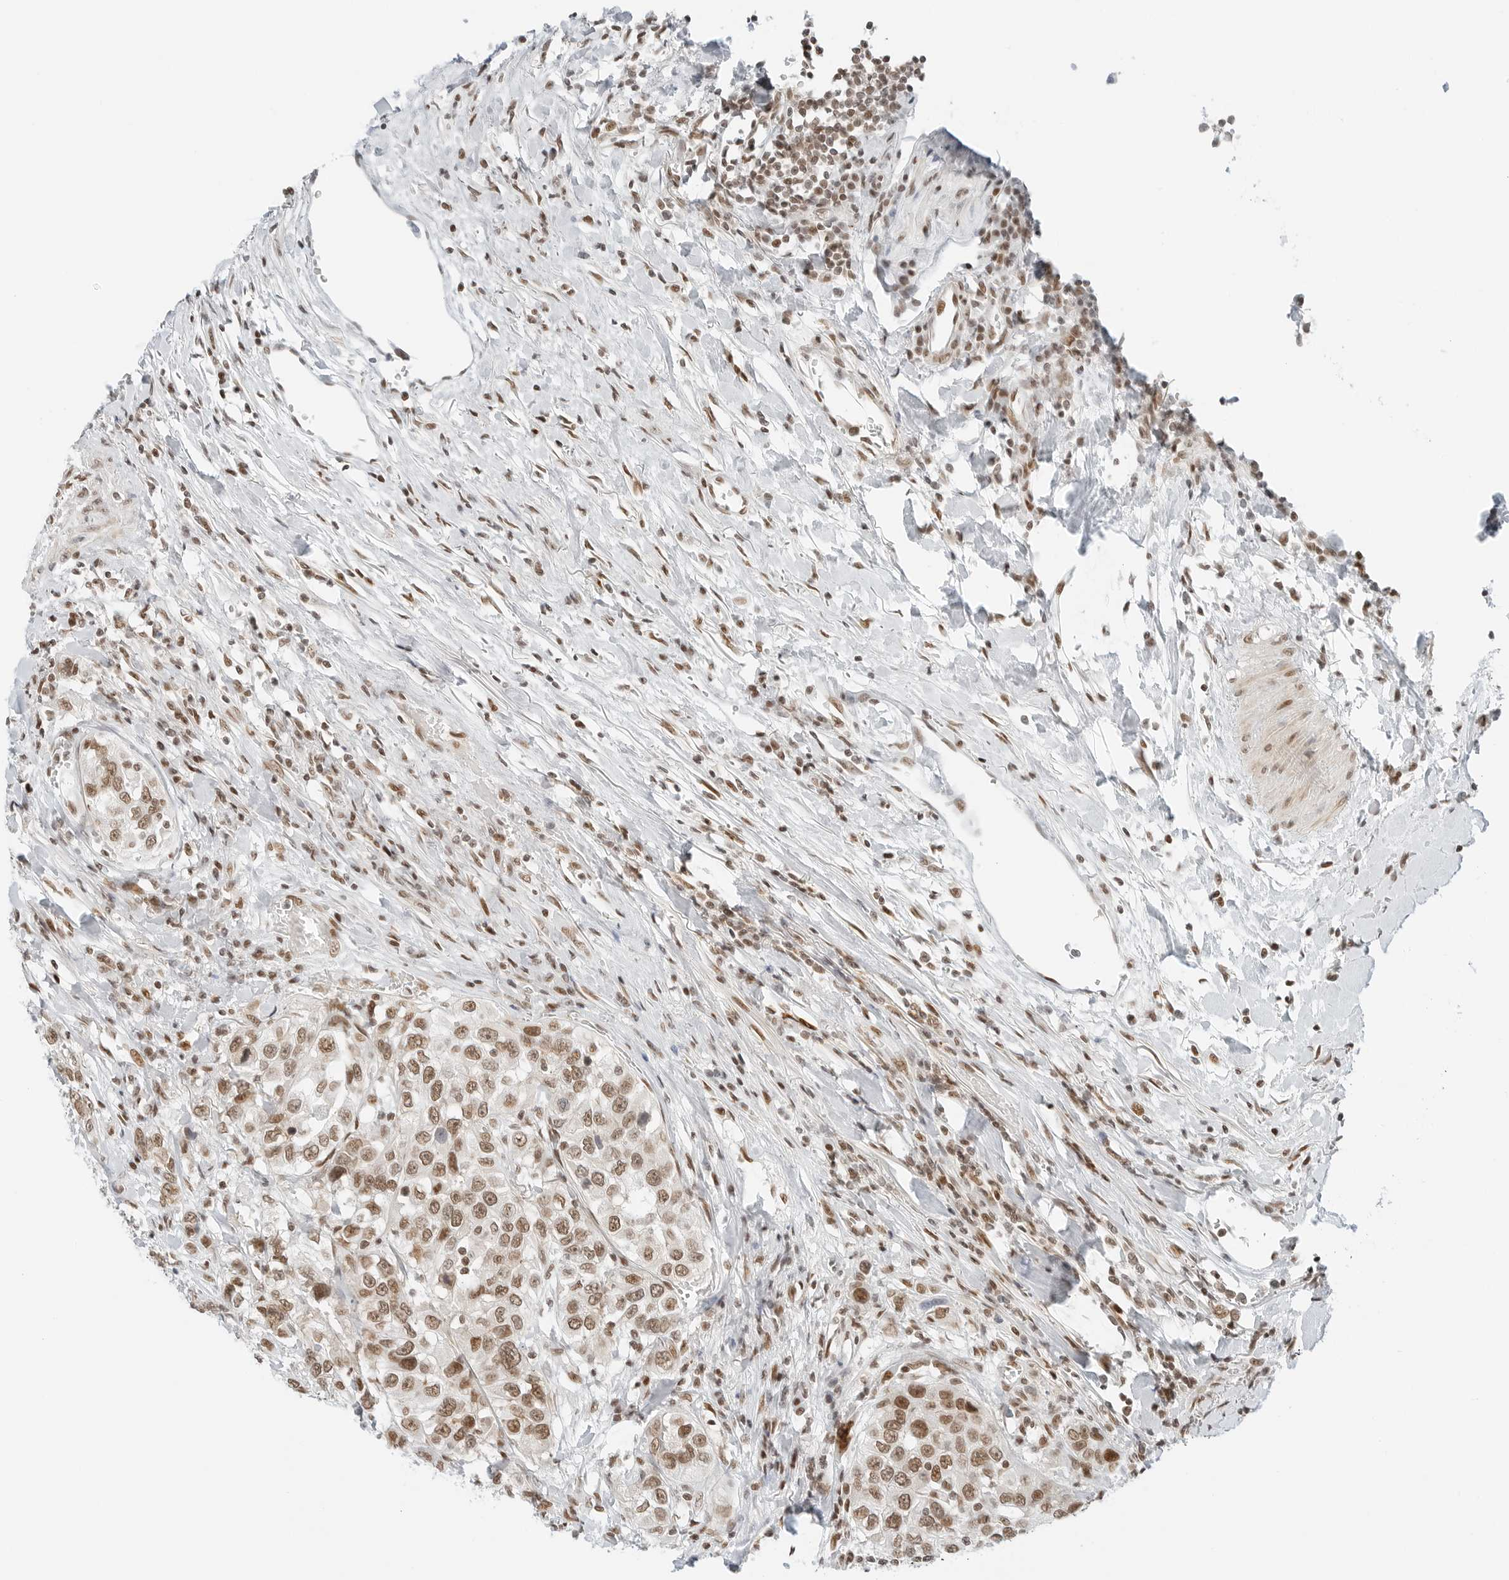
{"staining": {"intensity": "moderate", "quantity": ">75%", "location": "nuclear"}, "tissue": "urothelial cancer", "cell_type": "Tumor cells", "image_type": "cancer", "snomed": [{"axis": "morphology", "description": "Urothelial carcinoma, High grade"}, {"axis": "topography", "description": "Urinary bladder"}], "caption": "Human high-grade urothelial carcinoma stained for a protein (brown) shows moderate nuclear positive expression in about >75% of tumor cells.", "gene": "CRTC2", "patient": {"sex": "female", "age": 80}}